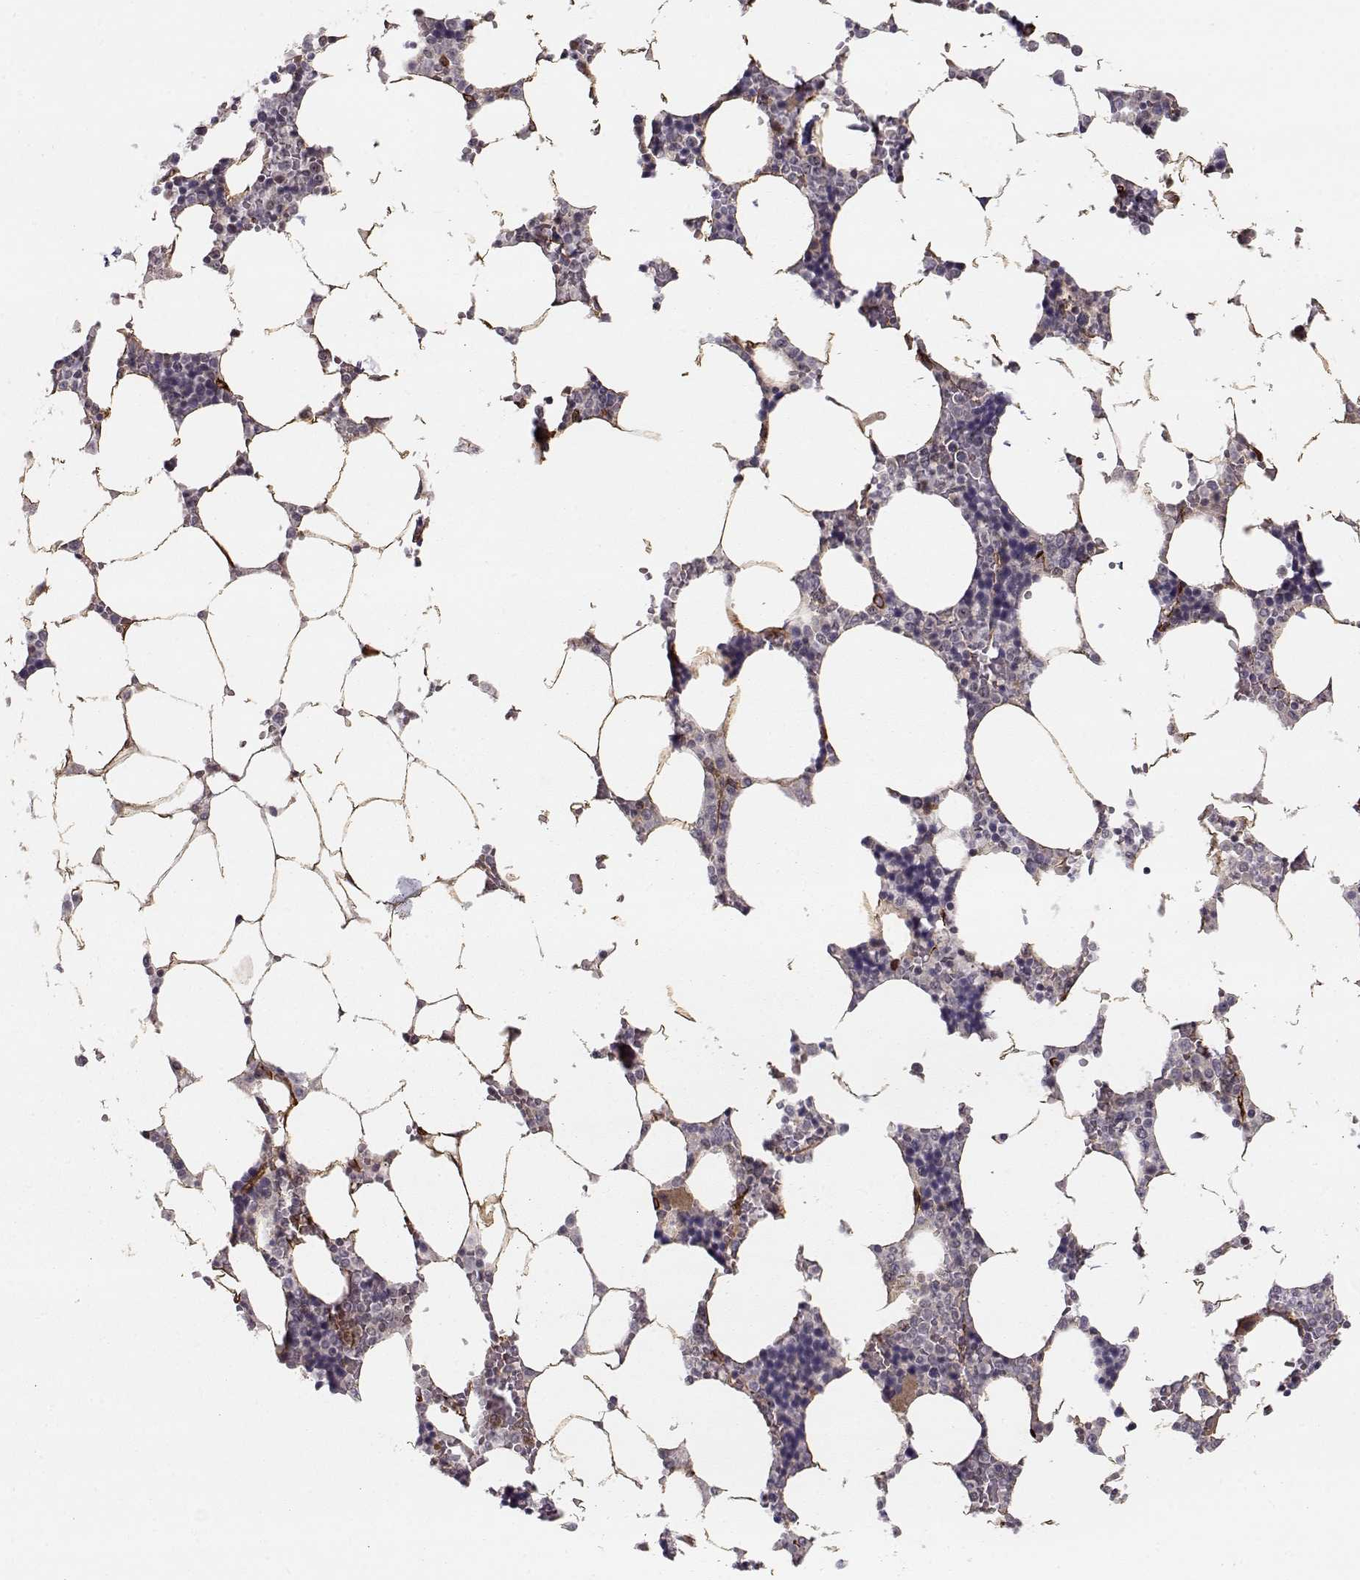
{"staining": {"intensity": "moderate", "quantity": "<25%", "location": "cytoplasmic/membranous"}, "tissue": "bone marrow", "cell_type": "Hematopoietic cells", "image_type": "normal", "snomed": [{"axis": "morphology", "description": "Normal tissue, NOS"}, {"axis": "topography", "description": "Bone marrow"}], "caption": "Protein staining of normal bone marrow displays moderate cytoplasmic/membranous positivity in about <25% of hematopoietic cells.", "gene": "CIR1", "patient": {"sex": "female", "age": 52}}